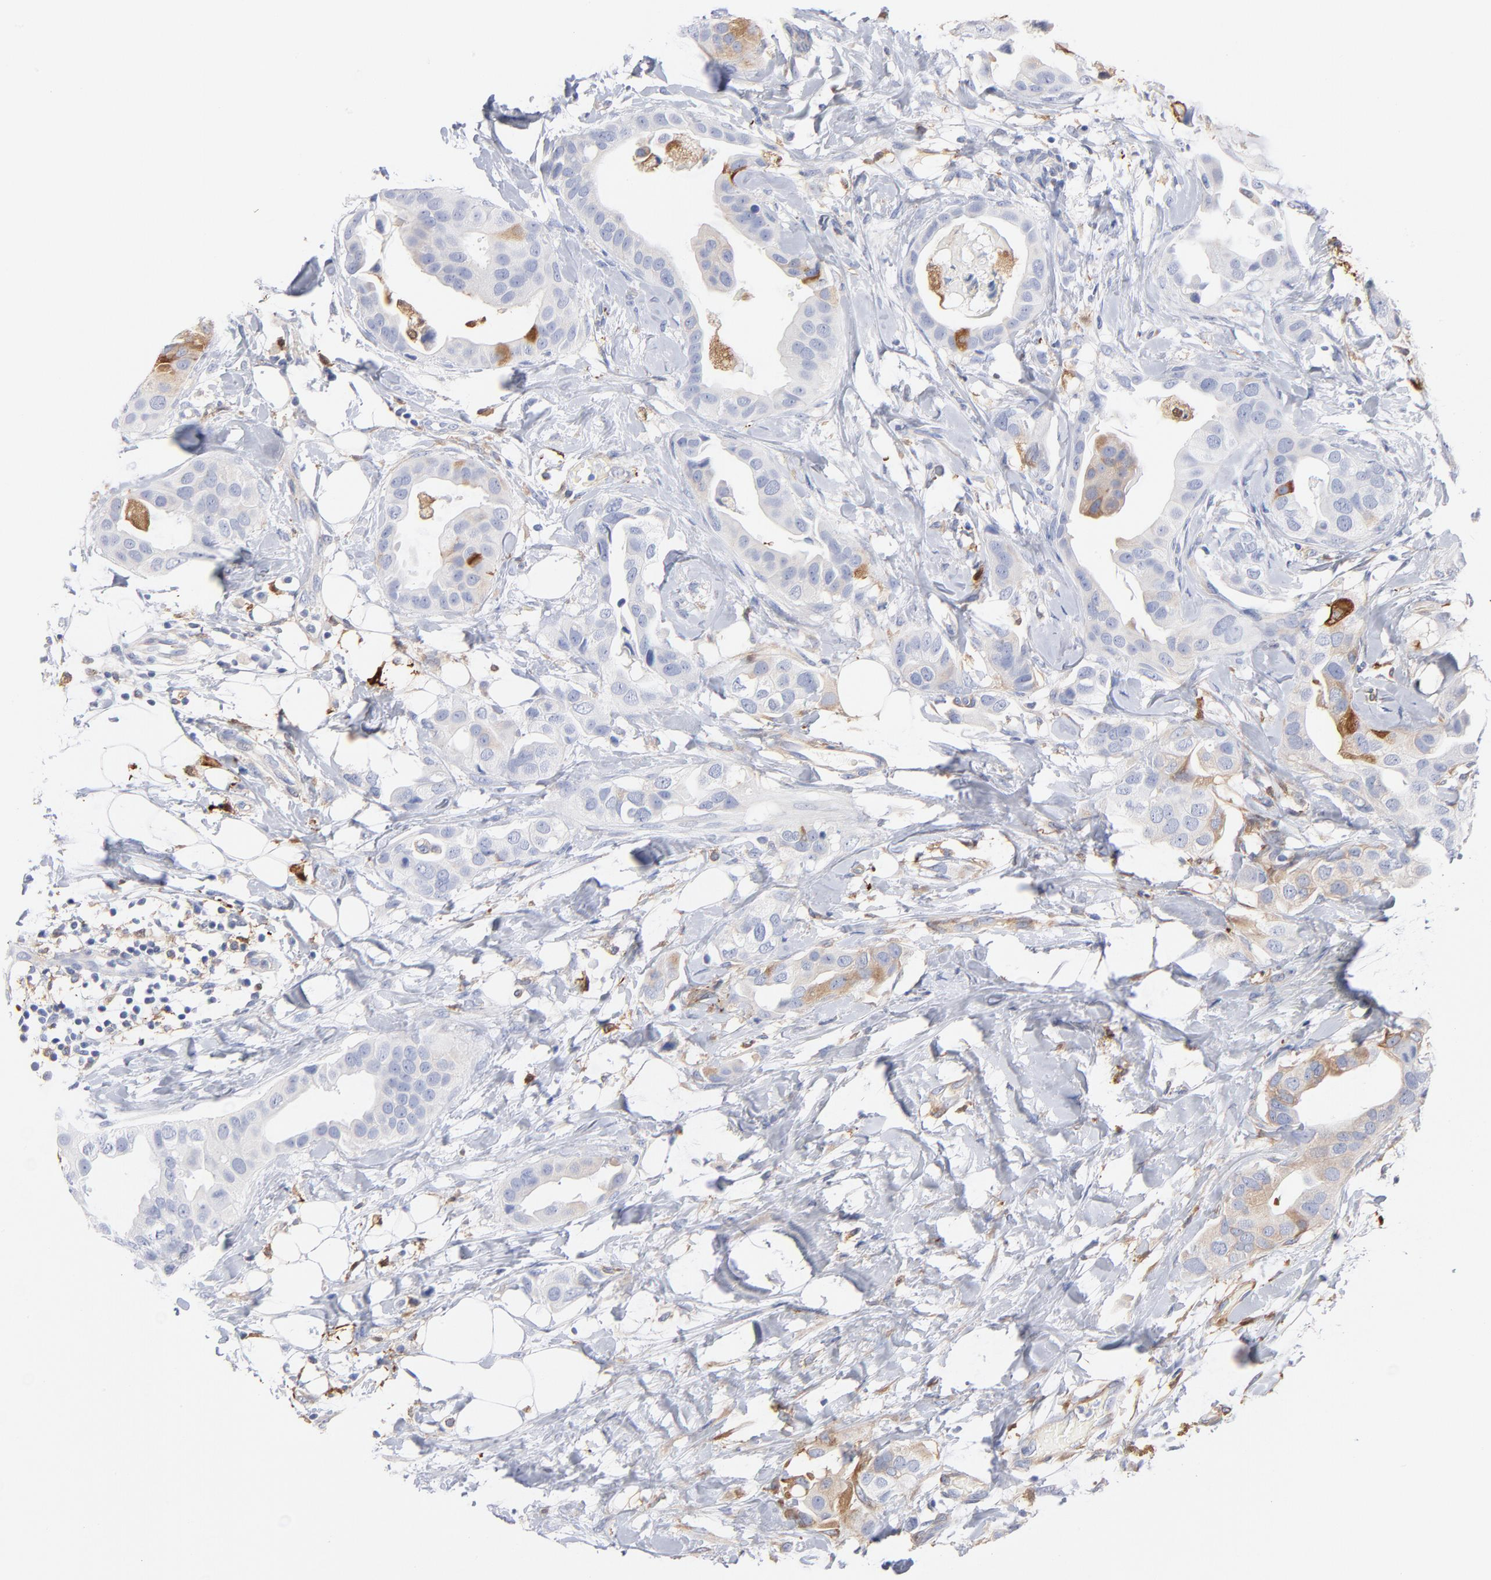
{"staining": {"intensity": "weak", "quantity": "<25%", "location": "cytoplasmic/membranous"}, "tissue": "breast cancer", "cell_type": "Tumor cells", "image_type": "cancer", "snomed": [{"axis": "morphology", "description": "Duct carcinoma"}, {"axis": "topography", "description": "Breast"}], "caption": "Intraductal carcinoma (breast) stained for a protein using immunohistochemistry shows no positivity tumor cells.", "gene": "IFIT2", "patient": {"sex": "female", "age": 40}}